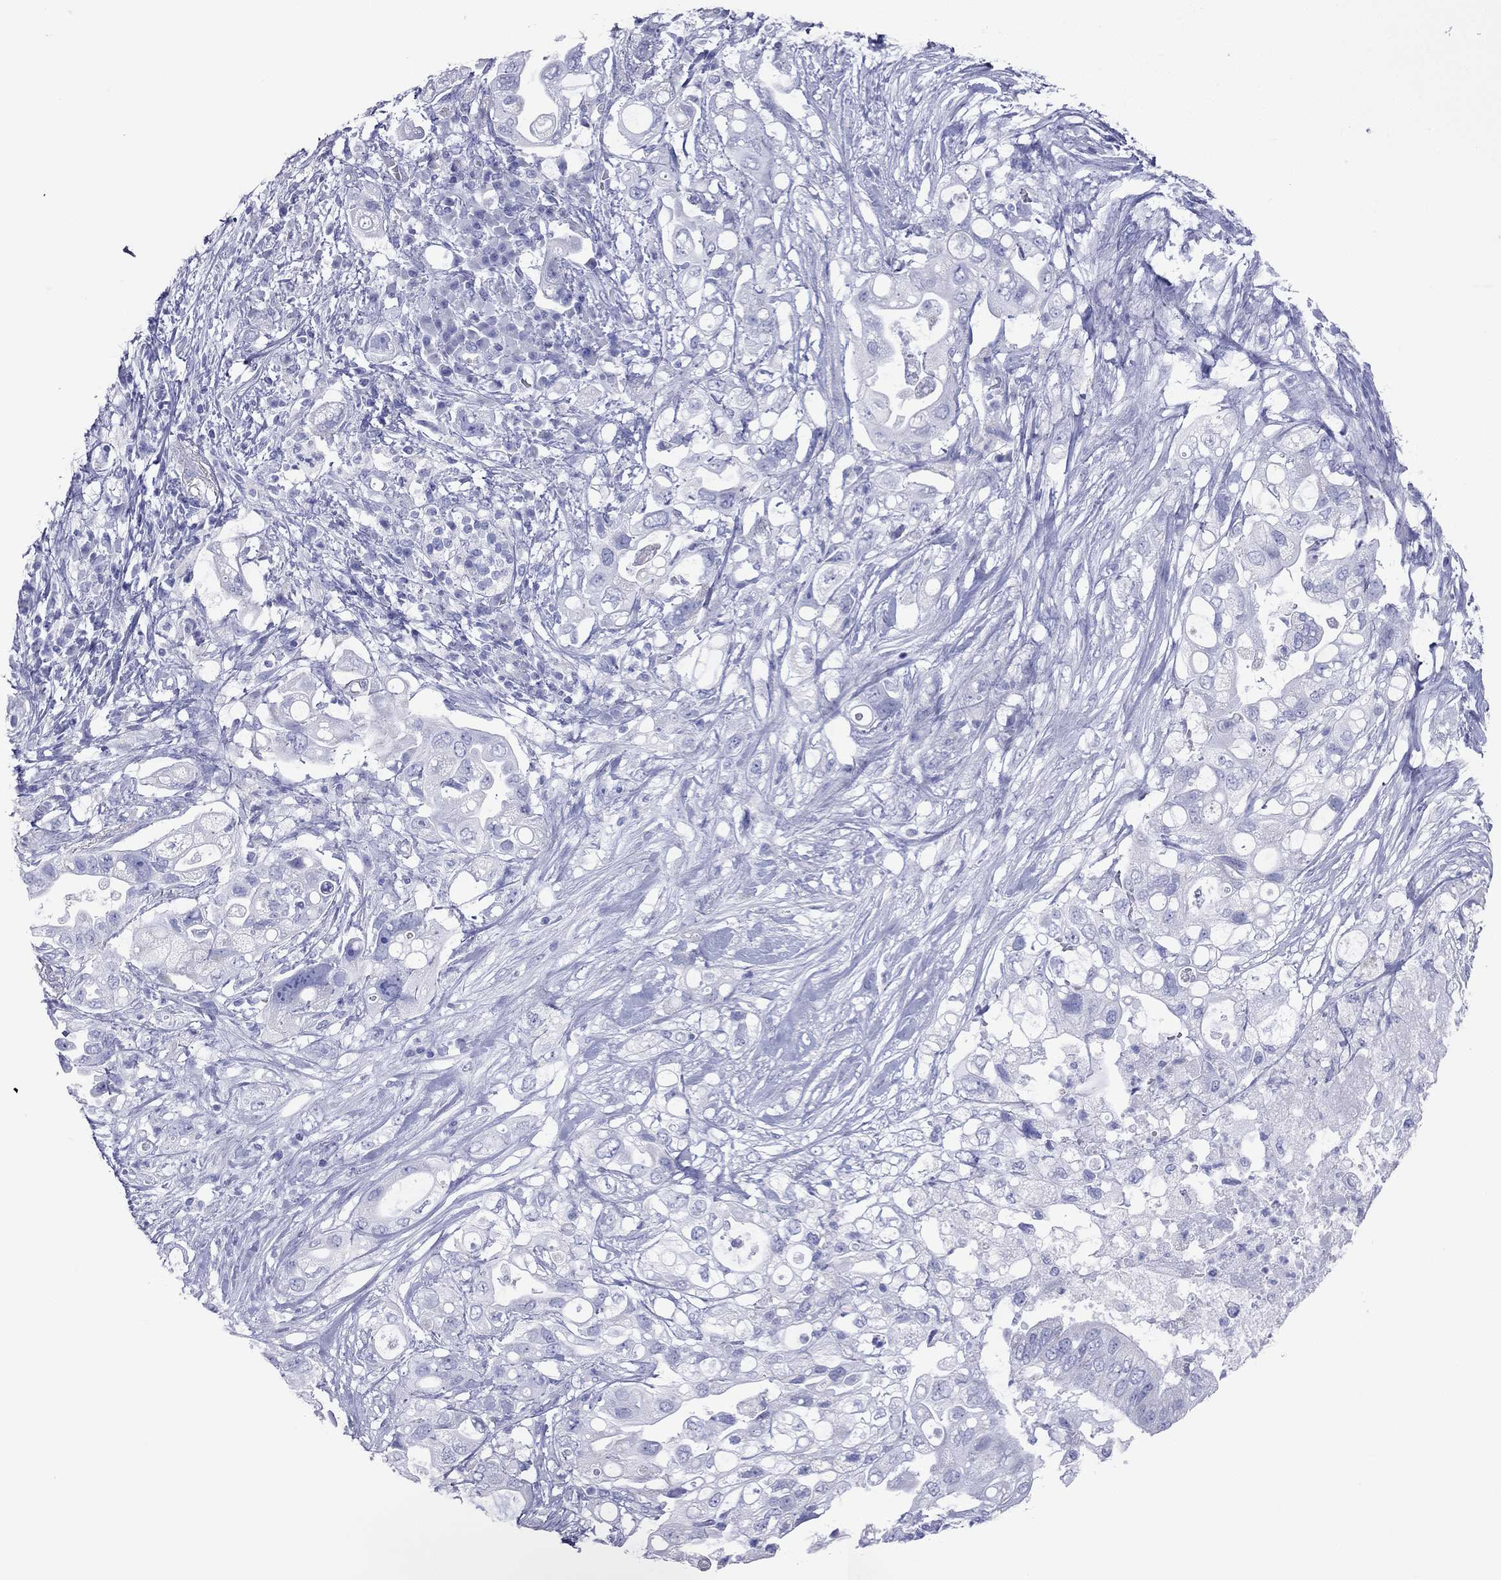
{"staining": {"intensity": "negative", "quantity": "none", "location": "none"}, "tissue": "pancreatic cancer", "cell_type": "Tumor cells", "image_type": "cancer", "snomed": [{"axis": "morphology", "description": "Adenocarcinoma, NOS"}, {"axis": "topography", "description": "Pancreas"}], "caption": "Protein analysis of pancreatic cancer (adenocarcinoma) exhibits no significant expression in tumor cells. (DAB (3,3'-diaminobenzidine) immunohistochemistry (IHC) with hematoxylin counter stain).", "gene": "VSIG10", "patient": {"sex": "female", "age": 72}}